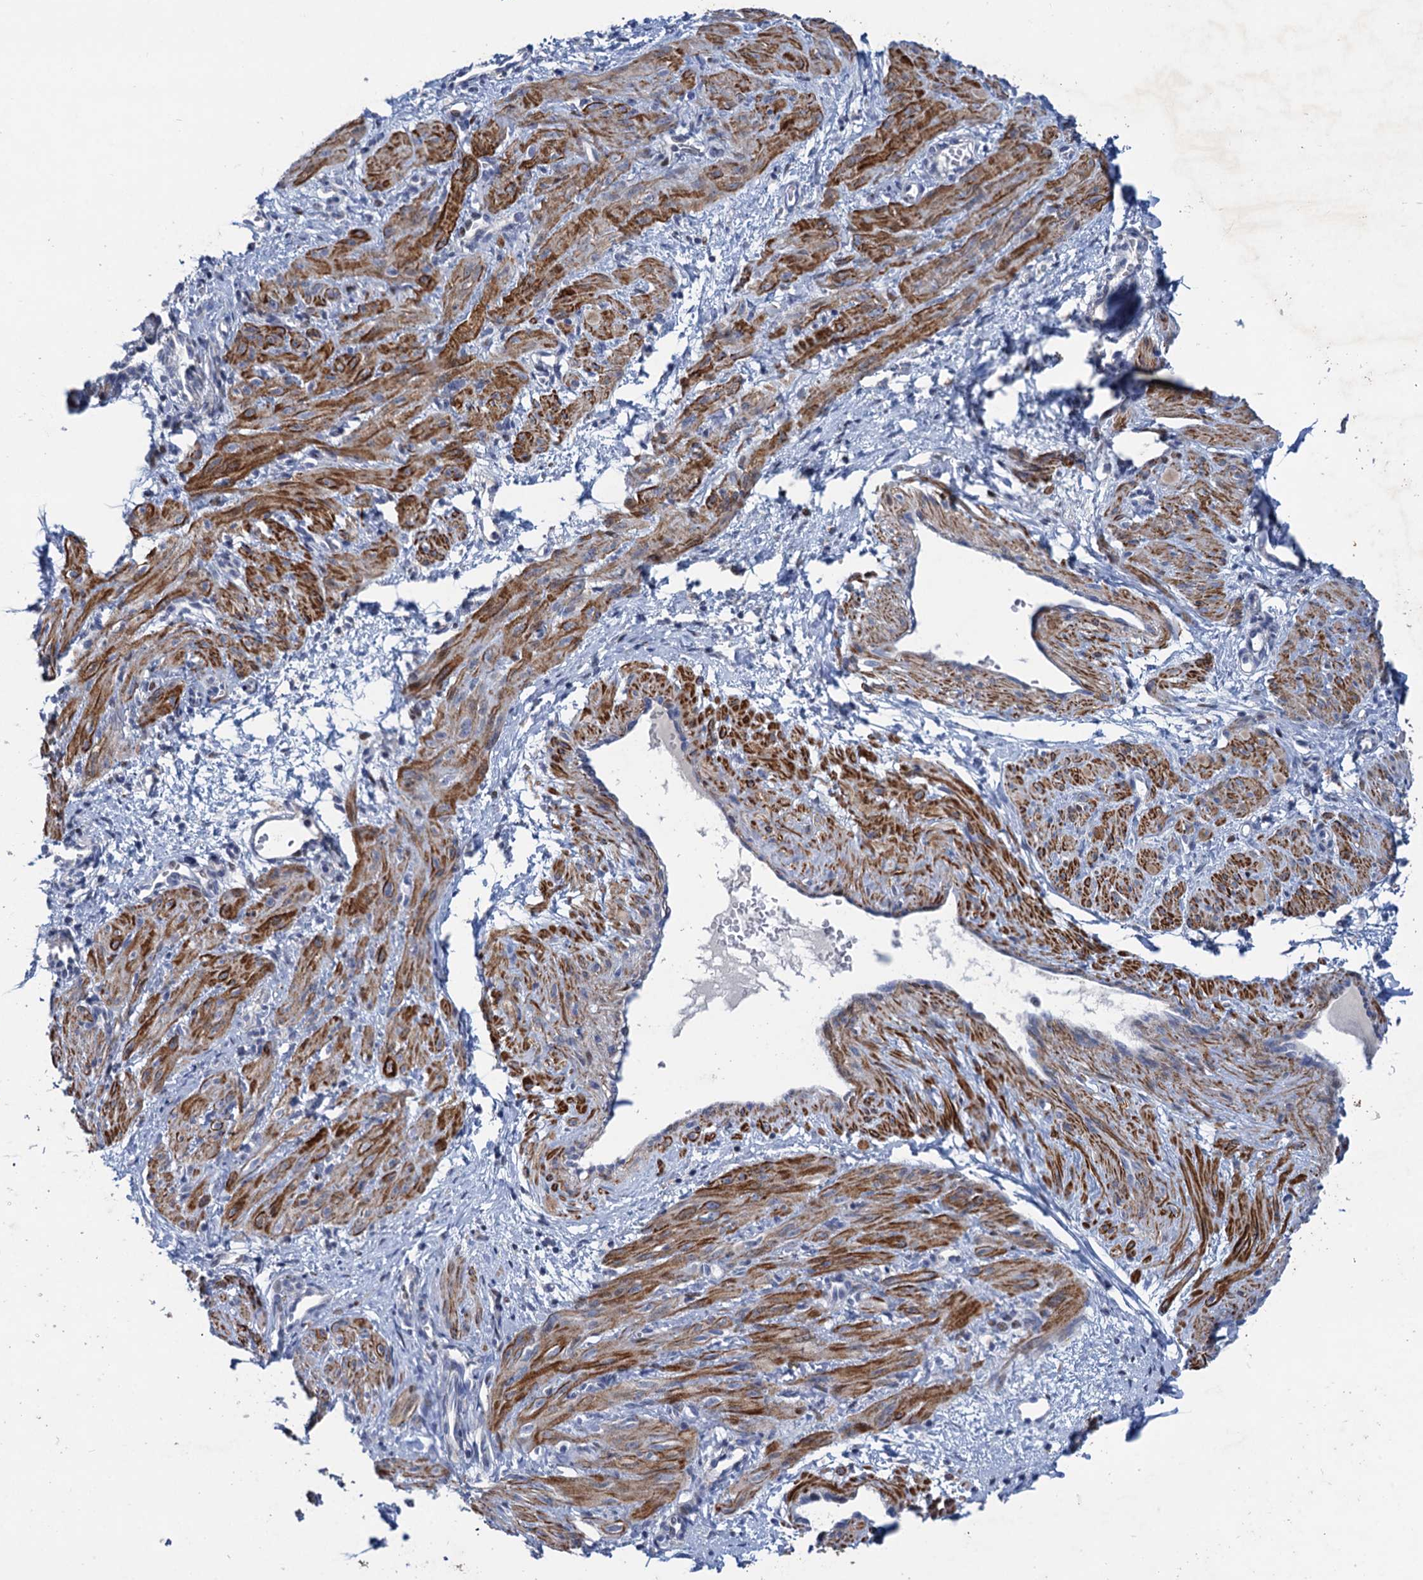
{"staining": {"intensity": "strong", "quantity": ">75%", "location": "cytoplasmic/membranous"}, "tissue": "smooth muscle", "cell_type": "Smooth muscle cells", "image_type": "normal", "snomed": [{"axis": "morphology", "description": "Normal tissue, NOS"}, {"axis": "topography", "description": "Endometrium"}], "caption": "Strong cytoplasmic/membranous expression for a protein is identified in approximately >75% of smooth muscle cells of normal smooth muscle using immunohistochemistry.", "gene": "ESYT3", "patient": {"sex": "female", "age": 33}}